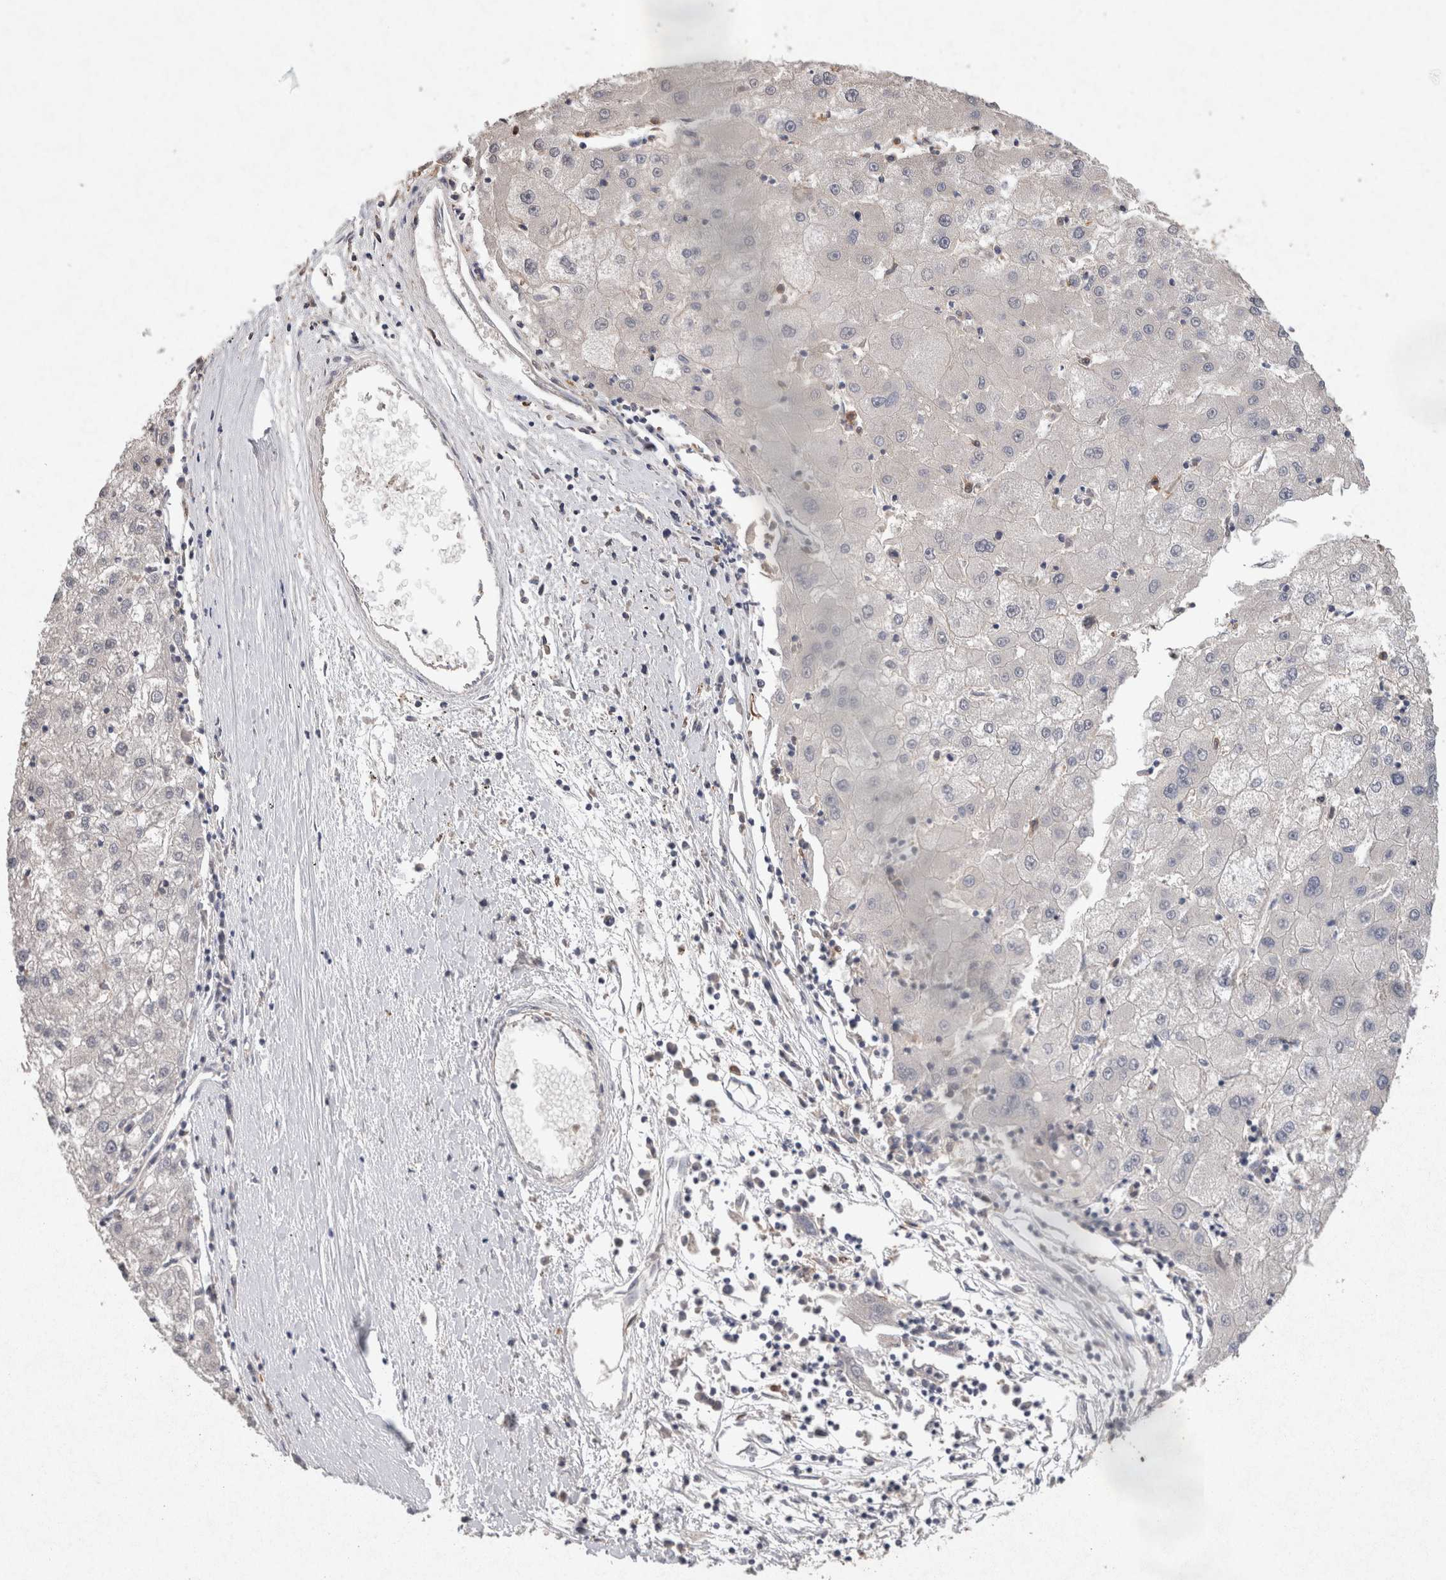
{"staining": {"intensity": "negative", "quantity": "none", "location": "none"}, "tissue": "liver cancer", "cell_type": "Tumor cells", "image_type": "cancer", "snomed": [{"axis": "morphology", "description": "Carcinoma, Hepatocellular, NOS"}, {"axis": "topography", "description": "Liver"}], "caption": "Immunohistochemical staining of human hepatocellular carcinoma (liver) displays no significant expression in tumor cells. (Immunohistochemistry, brightfield microscopy, high magnification).", "gene": "FABP7", "patient": {"sex": "male", "age": 72}}